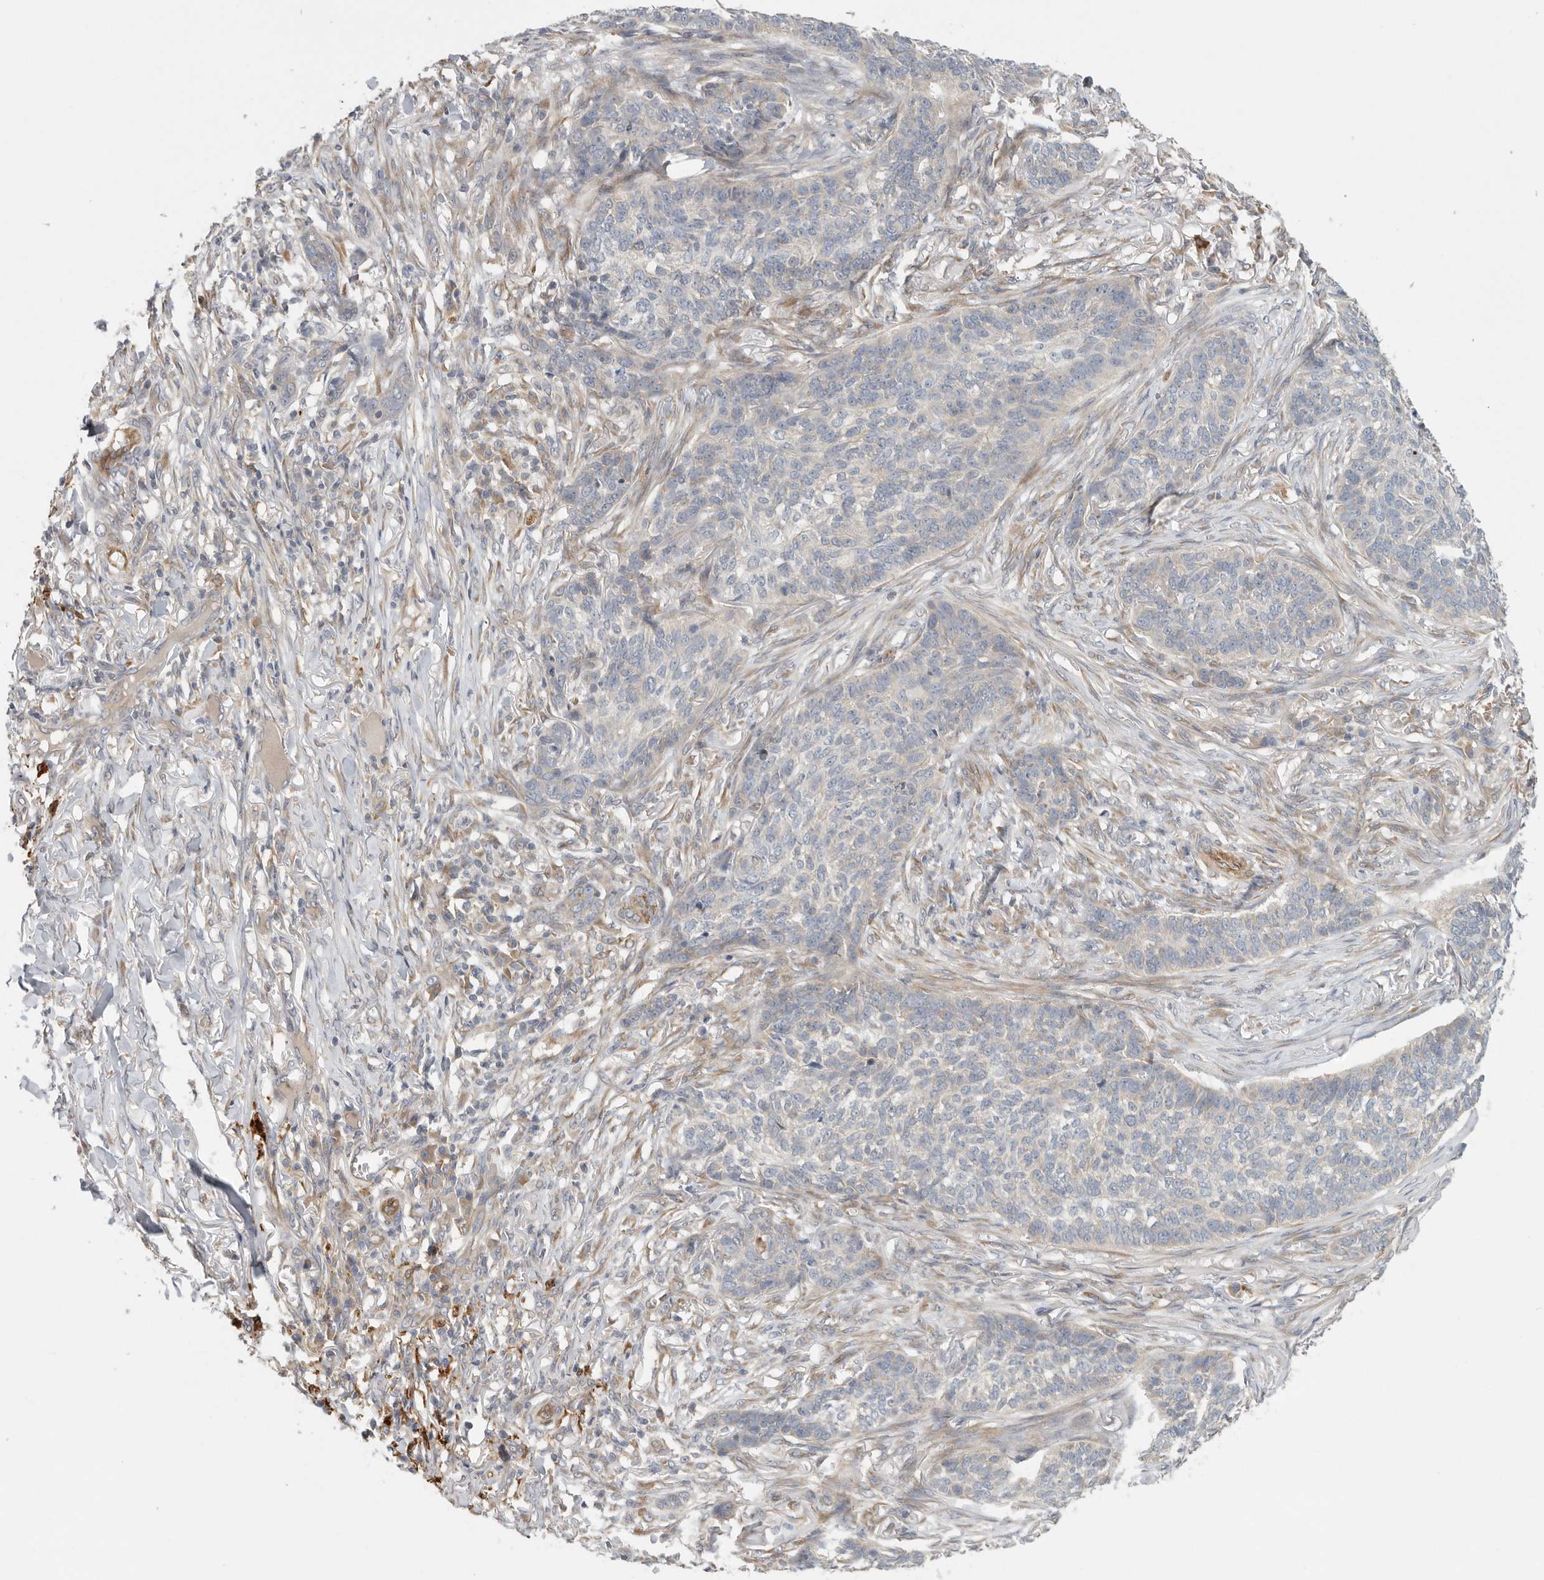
{"staining": {"intensity": "negative", "quantity": "none", "location": "none"}, "tissue": "skin cancer", "cell_type": "Tumor cells", "image_type": "cancer", "snomed": [{"axis": "morphology", "description": "Basal cell carcinoma"}, {"axis": "topography", "description": "Skin"}], "caption": "Immunohistochemical staining of basal cell carcinoma (skin) shows no significant positivity in tumor cells.", "gene": "BCAP29", "patient": {"sex": "male", "age": 85}}